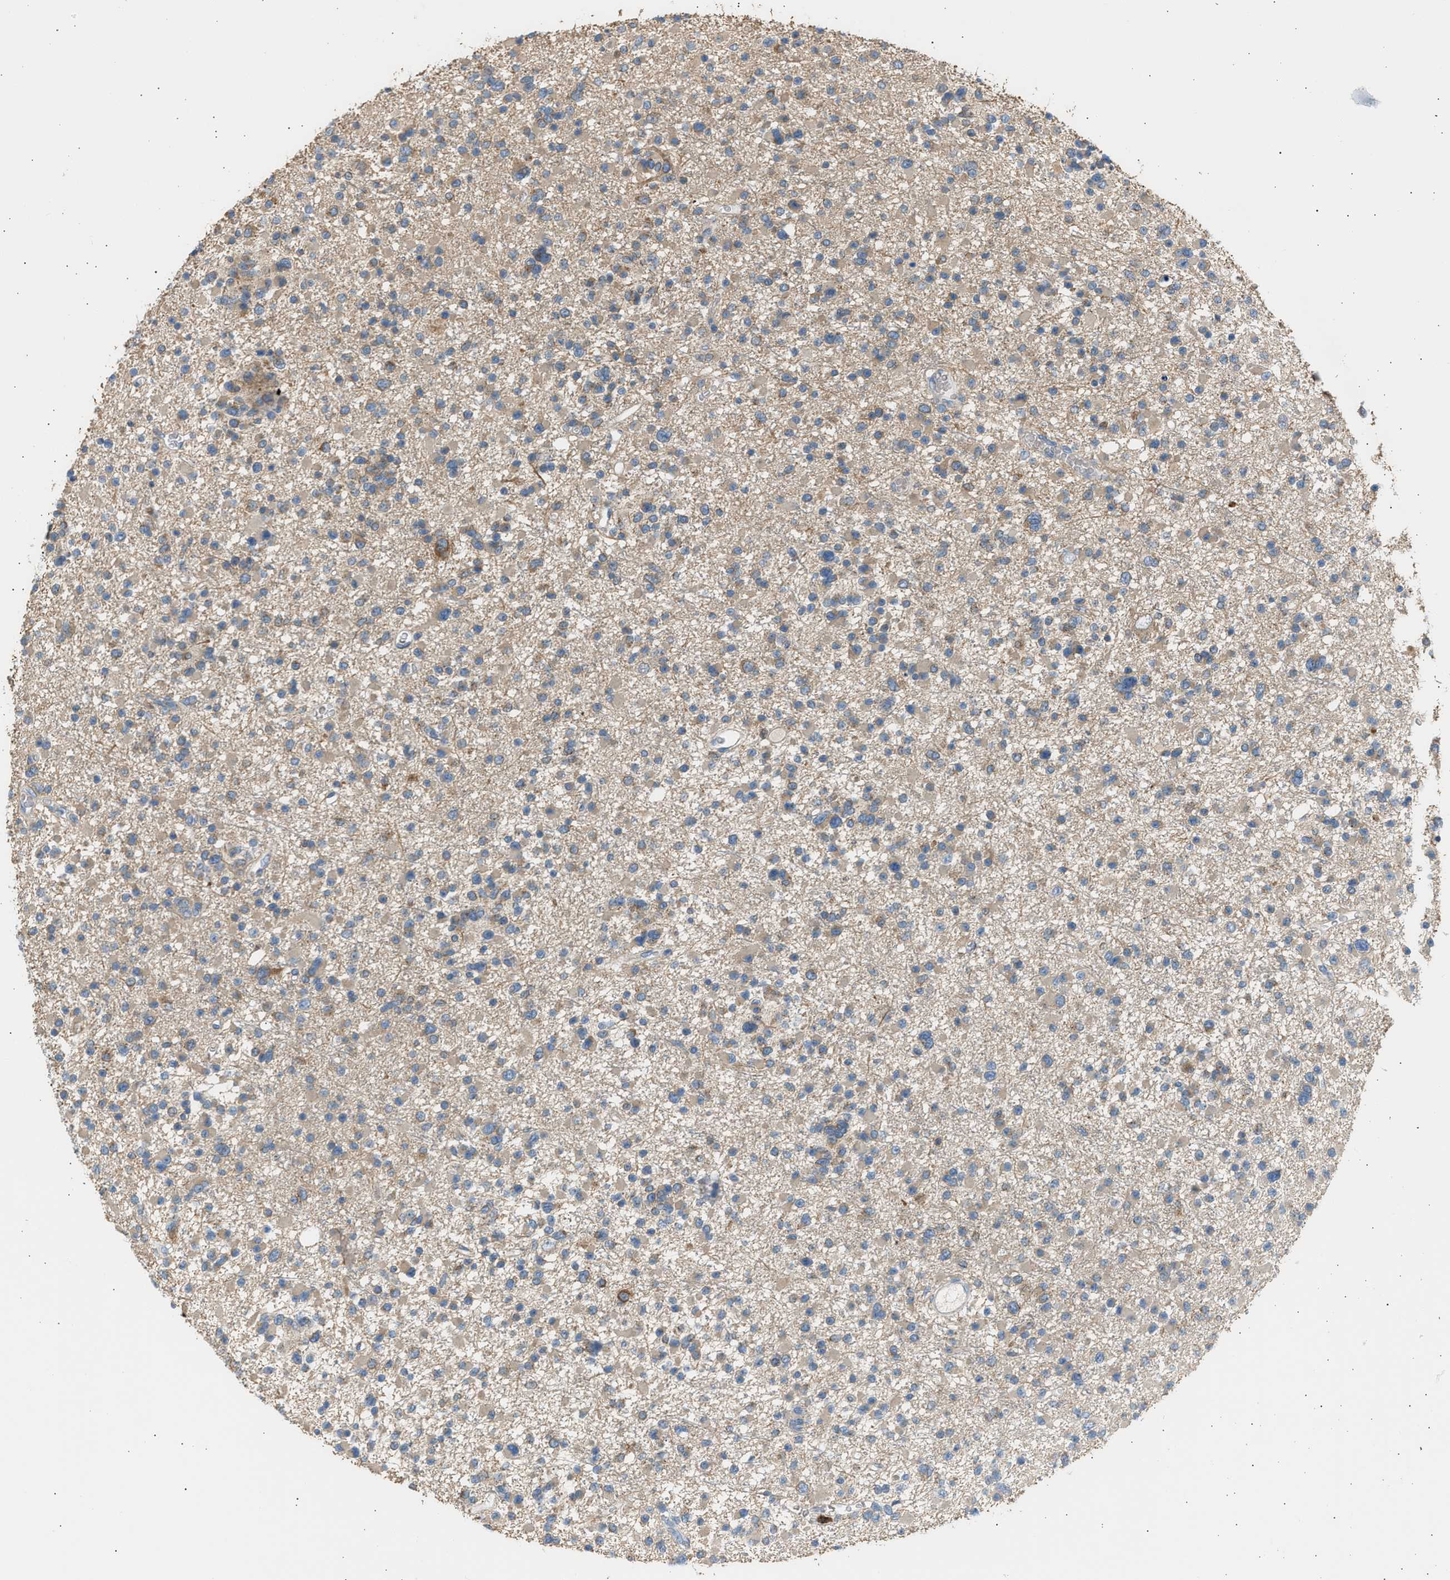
{"staining": {"intensity": "weak", "quantity": ">75%", "location": "cytoplasmic/membranous"}, "tissue": "glioma", "cell_type": "Tumor cells", "image_type": "cancer", "snomed": [{"axis": "morphology", "description": "Glioma, malignant, Low grade"}, {"axis": "topography", "description": "Brain"}], "caption": "A low amount of weak cytoplasmic/membranous expression is appreciated in approximately >75% of tumor cells in glioma tissue.", "gene": "TRIM50", "patient": {"sex": "female", "age": 22}}